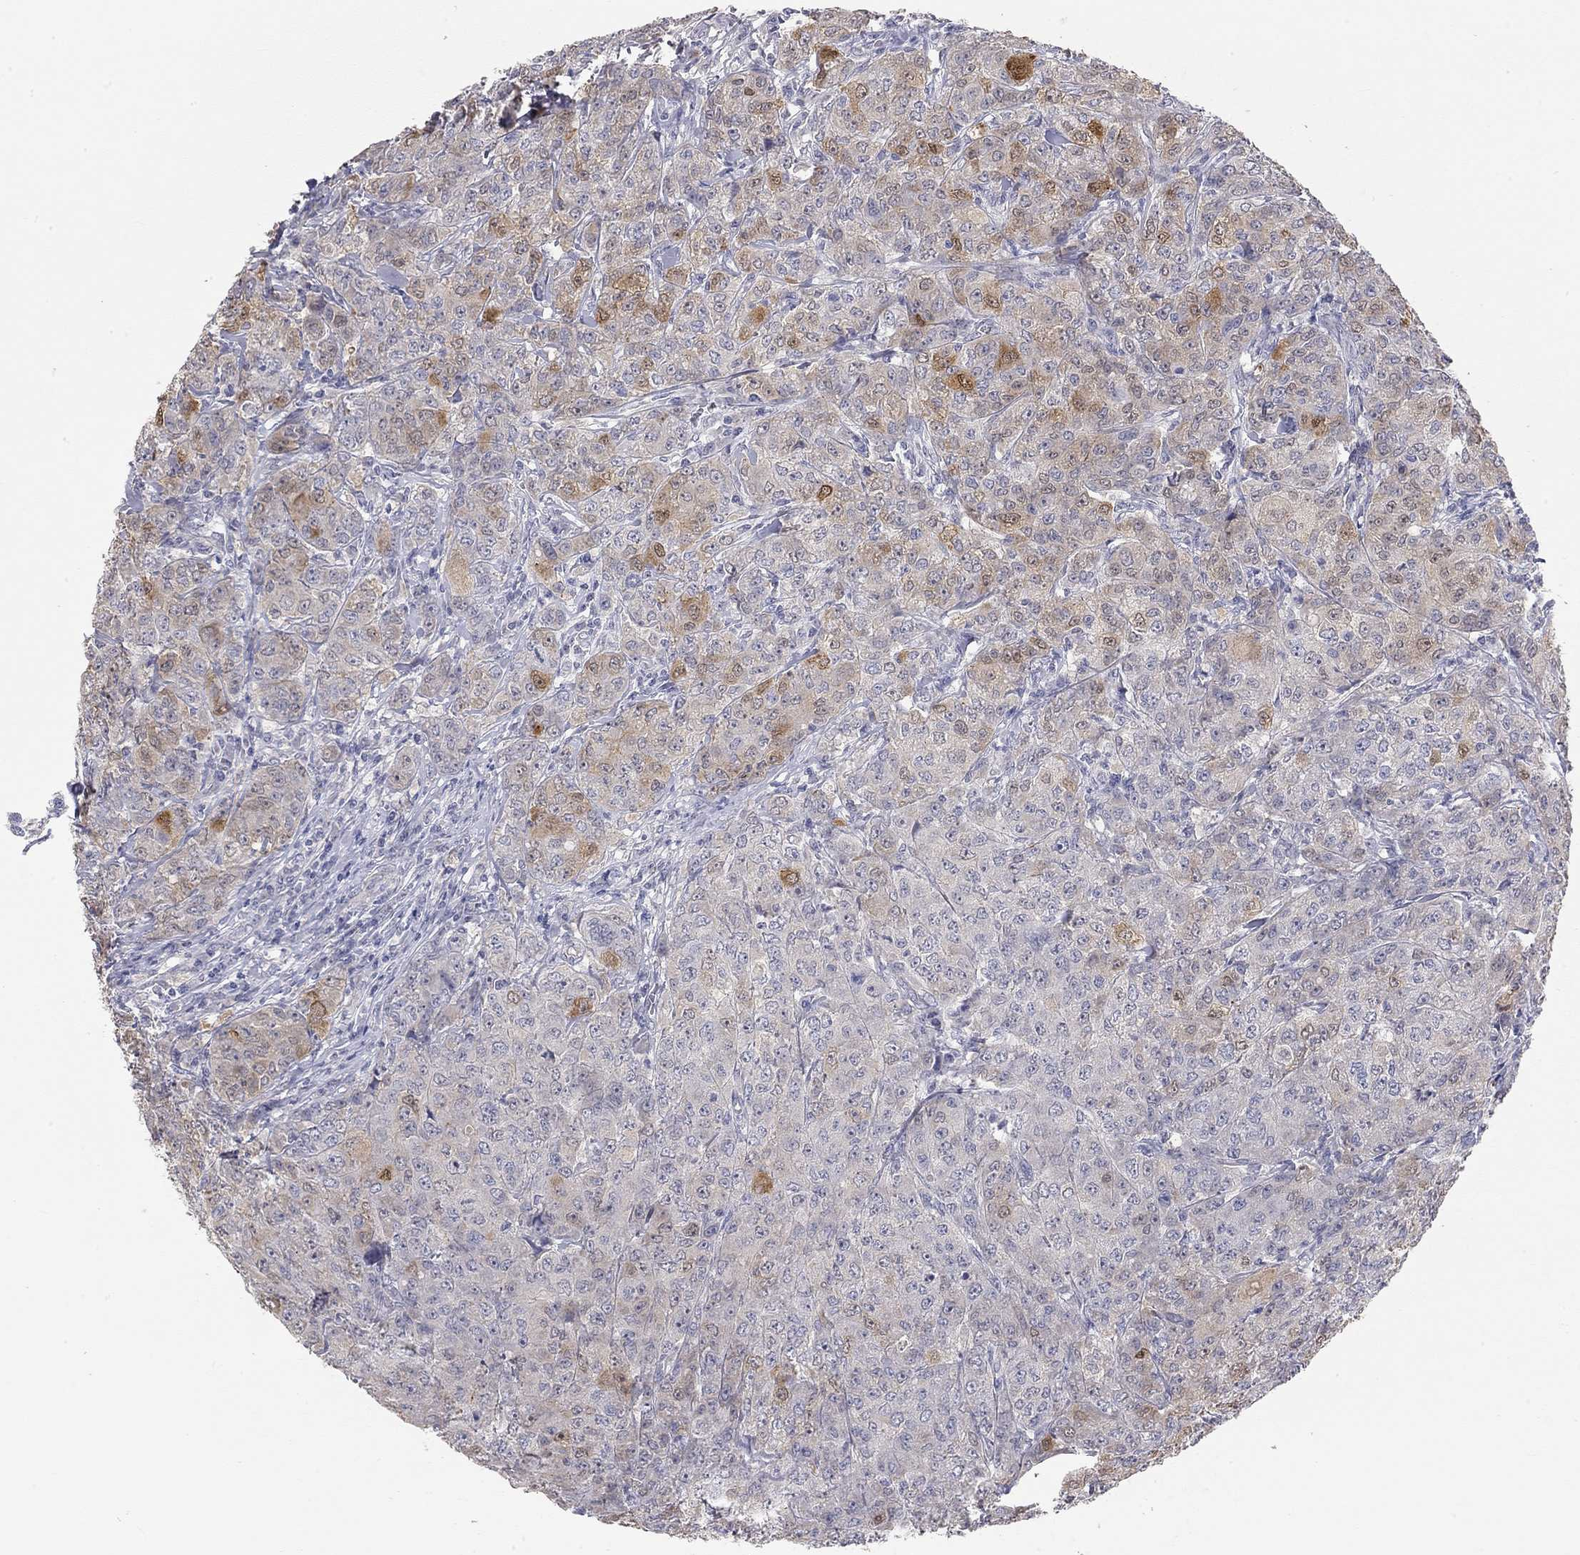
{"staining": {"intensity": "moderate", "quantity": "<25%", "location": "cytoplasmic/membranous"}, "tissue": "breast cancer", "cell_type": "Tumor cells", "image_type": "cancer", "snomed": [{"axis": "morphology", "description": "Duct carcinoma"}, {"axis": "topography", "description": "Breast"}], "caption": "Tumor cells reveal low levels of moderate cytoplasmic/membranous staining in about <25% of cells in breast infiltrating ductal carcinoma.", "gene": "PAPSS2", "patient": {"sex": "female", "age": 43}}